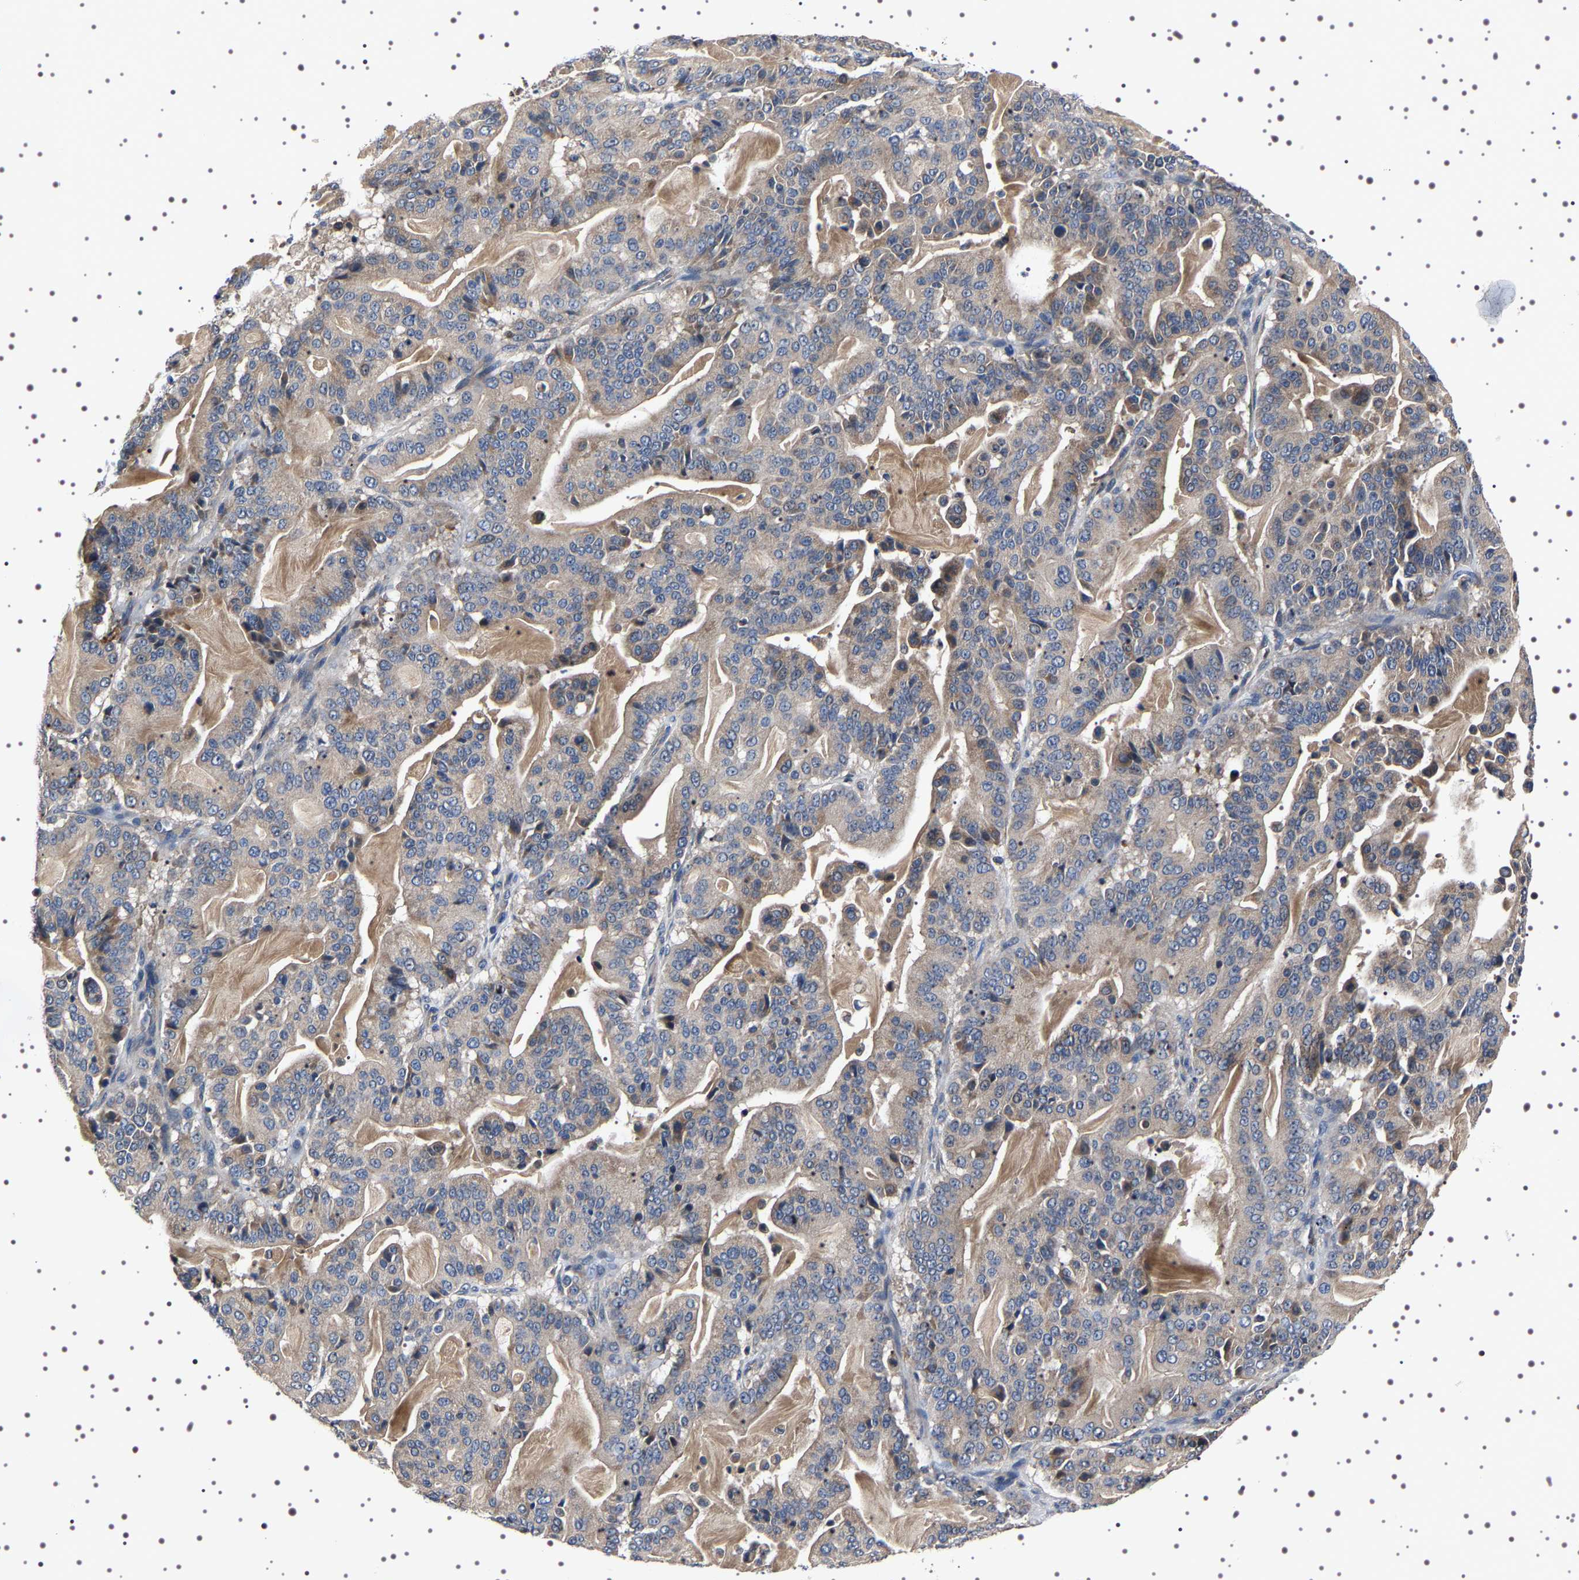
{"staining": {"intensity": "weak", "quantity": ">75%", "location": "cytoplasmic/membranous"}, "tissue": "pancreatic cancer", "cell_type": "Tumor cells", "image_type": "cancer", "snomed": [{"axis": "morphology", "description": "Adenocarcinoma, NOS"}, {"axis": "topography", "description": "Pancreas"}], "caption": "Protein expression analysis of adenocarcinoma (pancreatic) demonstrates weak cytoplasmic/membranous positivity in approximately >75% of tumor cells.", "gene": "TARBP1", "patient": {"sex": "male", "age": 63}}